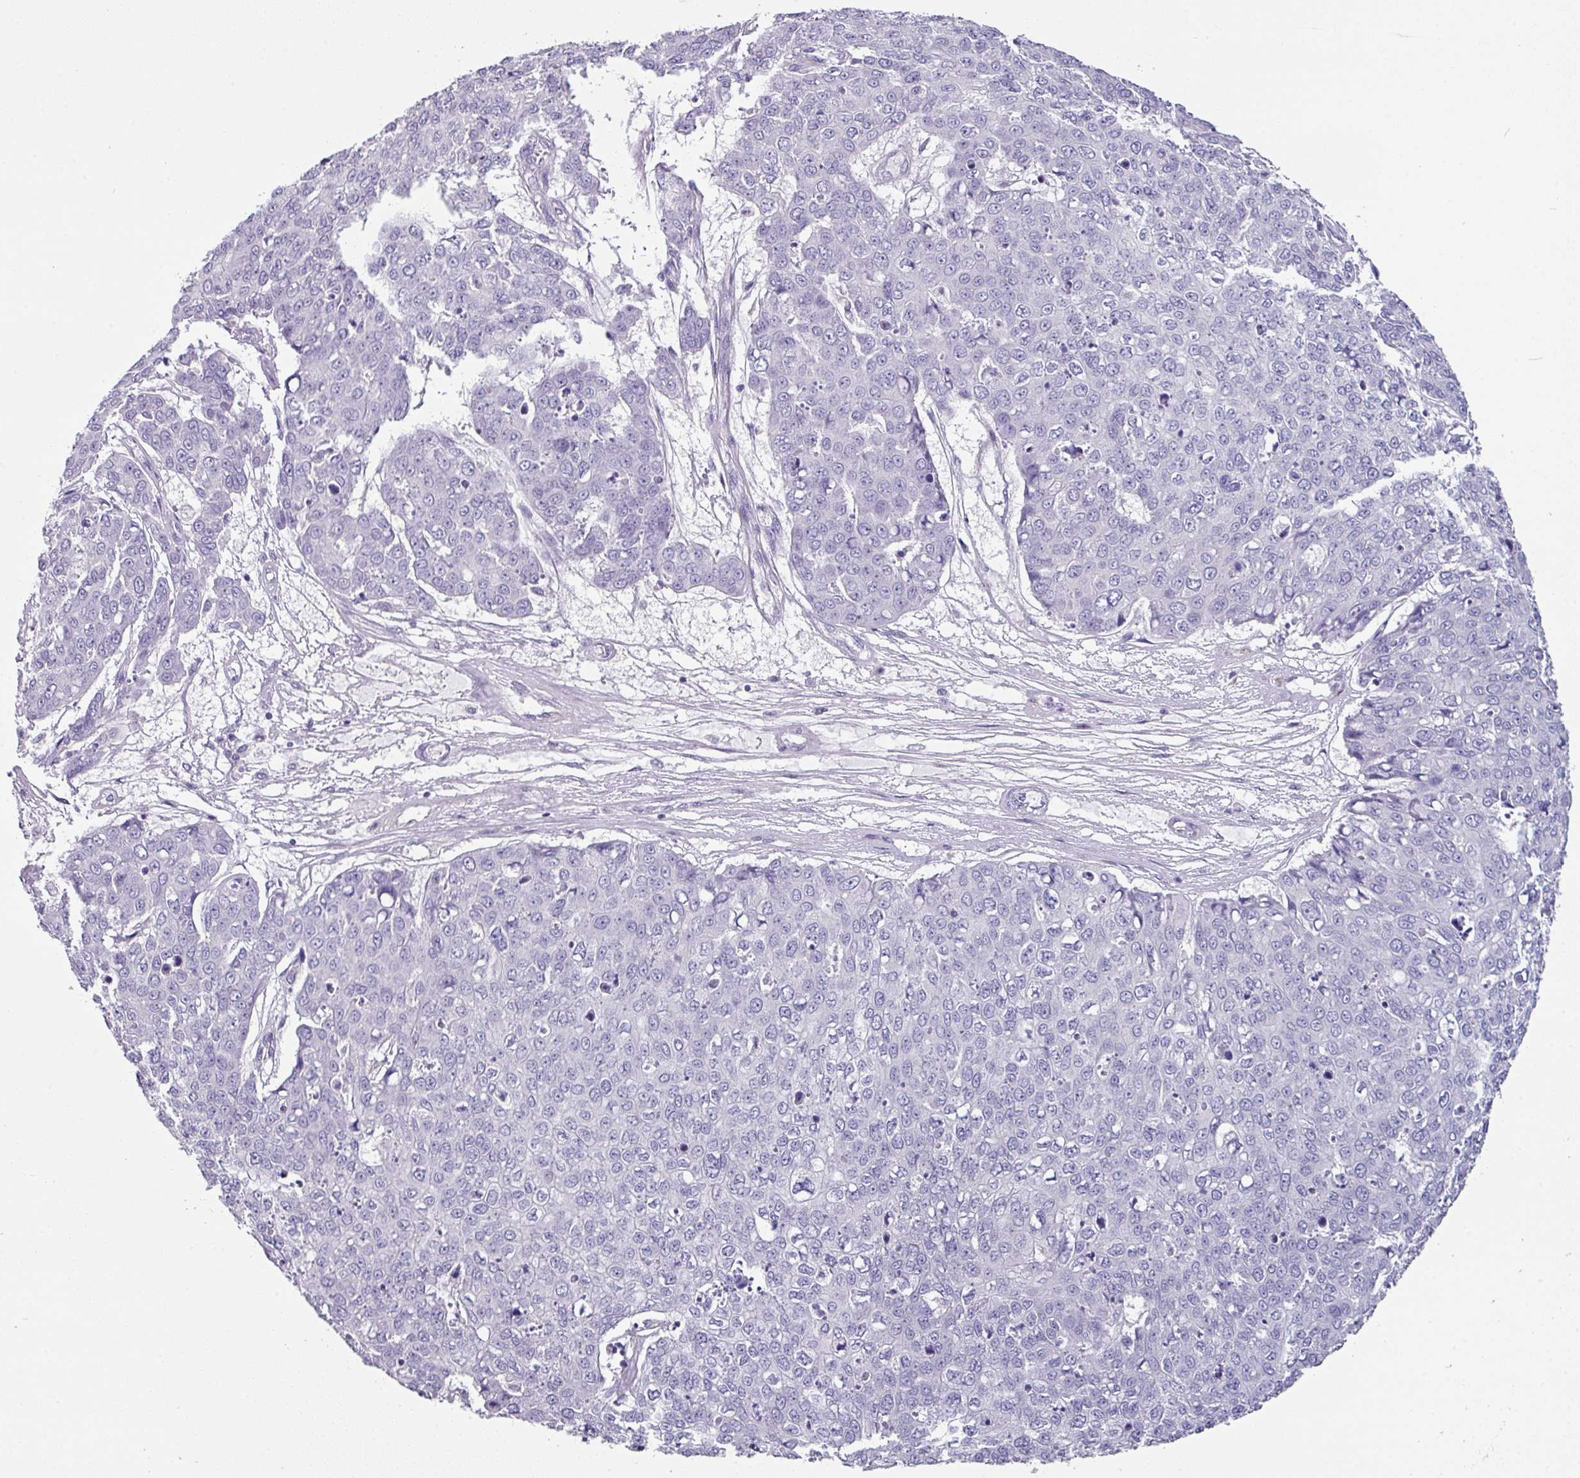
{"staining": {"intensity": "negative", "quantity": "none", "location": "none"}, "tissue": "skin cancer", "cell_type": "Tumor cells", "image_type": "cancer", "snomed": [{"axis": "morphology", "description": "Normal tissue, NOS"}, {"axis": "morphology", "description": "Squamous cell carcinoma, NOS"}, {"axis": "topography", "description": "Skin"}], "caption": "High power microscopy histopathology image of an immunohistochemistry image of skin cancer, revealing no significant expression in tumor cells.", "gene": "SLC17A7", "patient": {"sex": "male", "age": 72}}